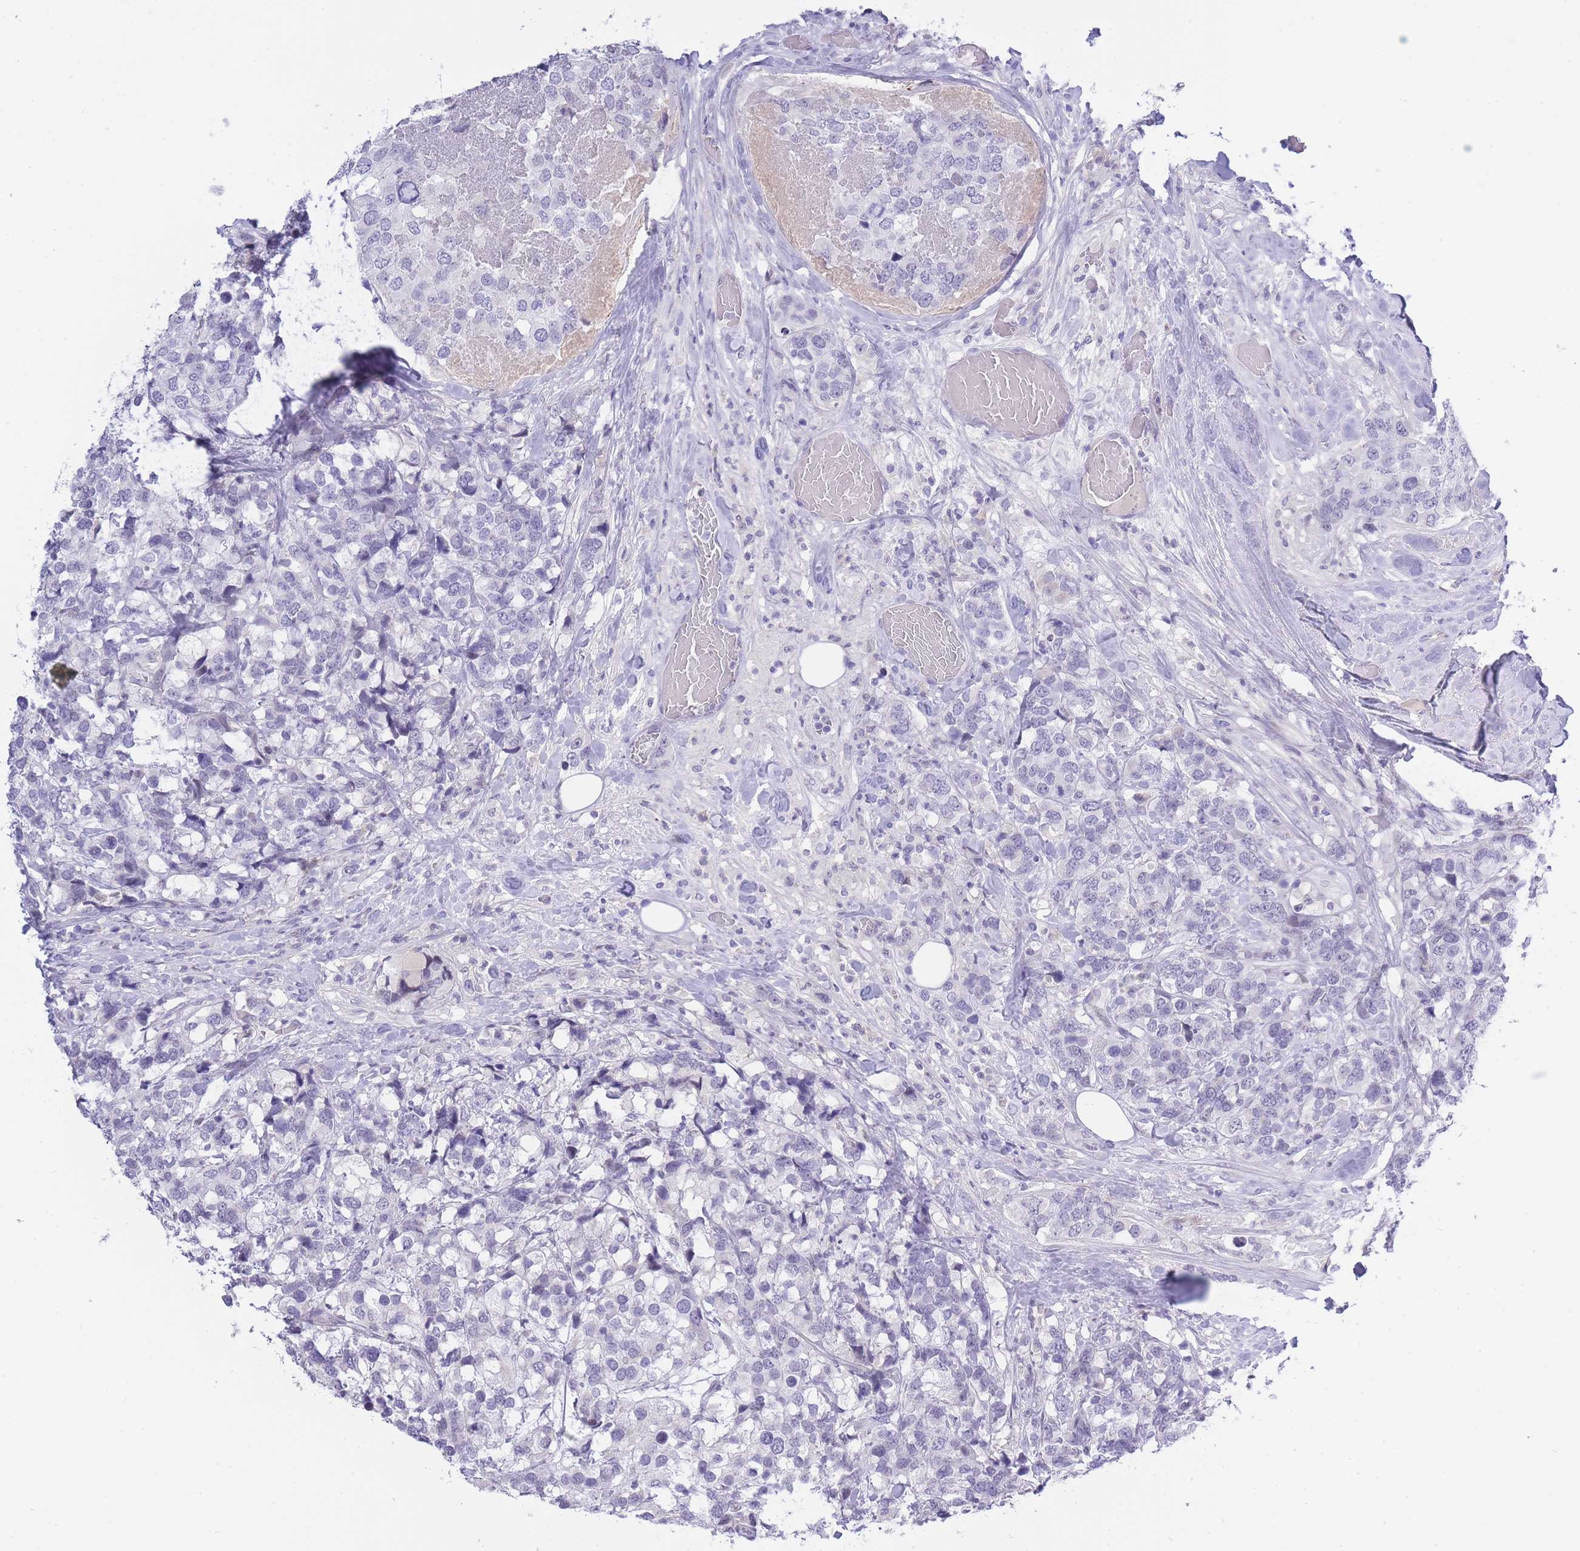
{"staining": {"intensity": "negative", "quantity": "none", "location": "none"}, "tissue": "breast cancer", "cell_type": "Tumor cells", "image_type": "cancer", "snomed": [{"axis": "morphology", "description": "Lobular carcinoma"}, {"axis": "topography", "description": "Breast"}], "caption": "There is no significant positivity in tumor cells of lobular carcinoma (breast). (DAB immunohistochemistry (IHC) with hematoxylin counter stain).", "gene": "PRR23B", "patient": {"sex": "female", "age": 59}}